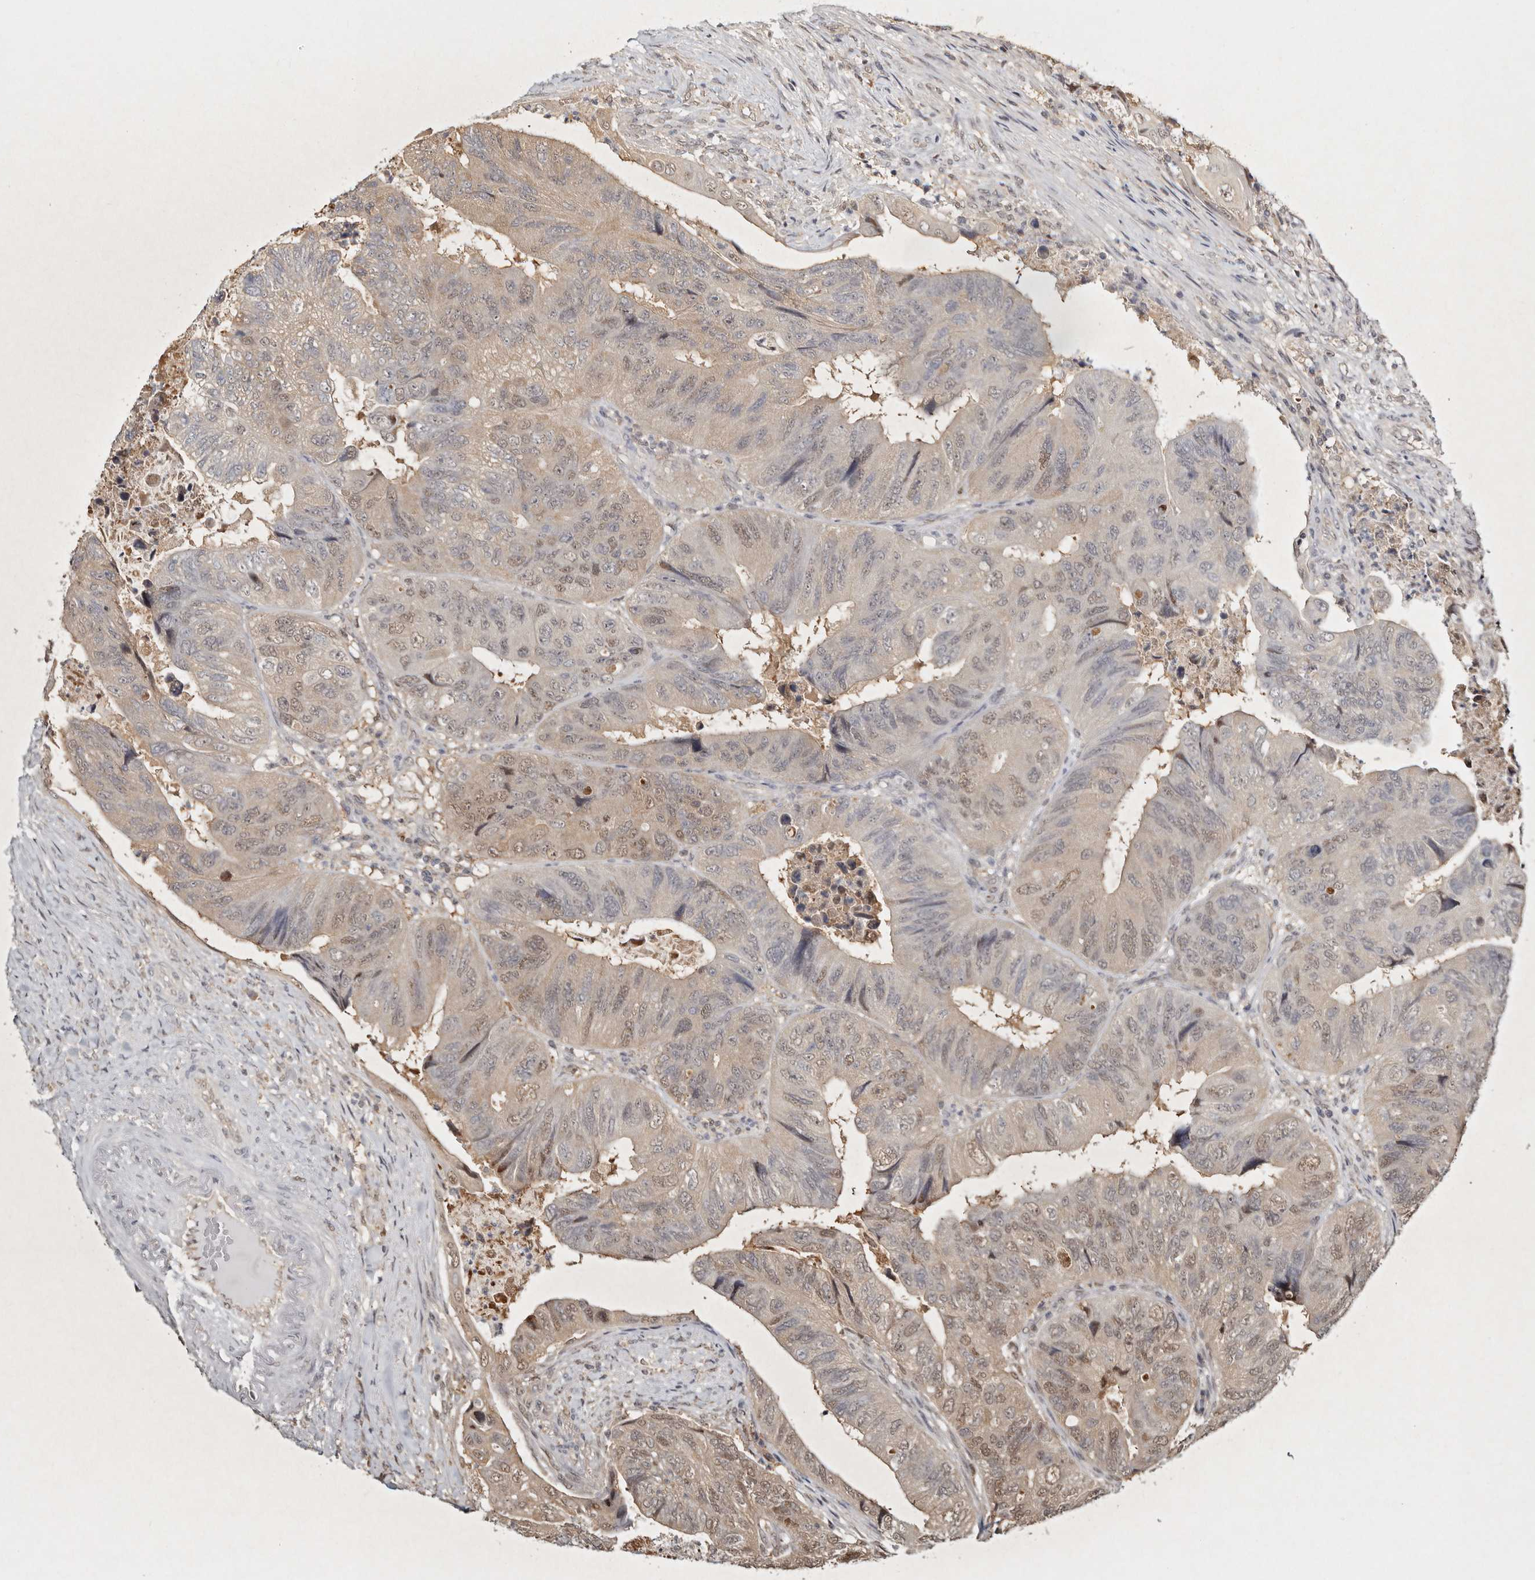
{"staining": {"intensity": "moderate", "quantity": "25%-75%", "location": "nuclear"}, "tissue": "colorectal cancer", "cell_type": "Tumor cells", "image_type": "cancer", "snomed": [{"axis": "morphology", "description": "Adenocarcinoma, NOS"}, {"axis": "topography", "description": "Rectum"}], "caption": "Adenocarcinoma (colorectal) was stained to show a protein in brown. There is medium levels of moderate nuclear staining in approximately 25%-75% of tumor cells. Nuclei are stained in blue.", "gene": "PSMA5", "patient": {"sex": "male", "age": 63}}